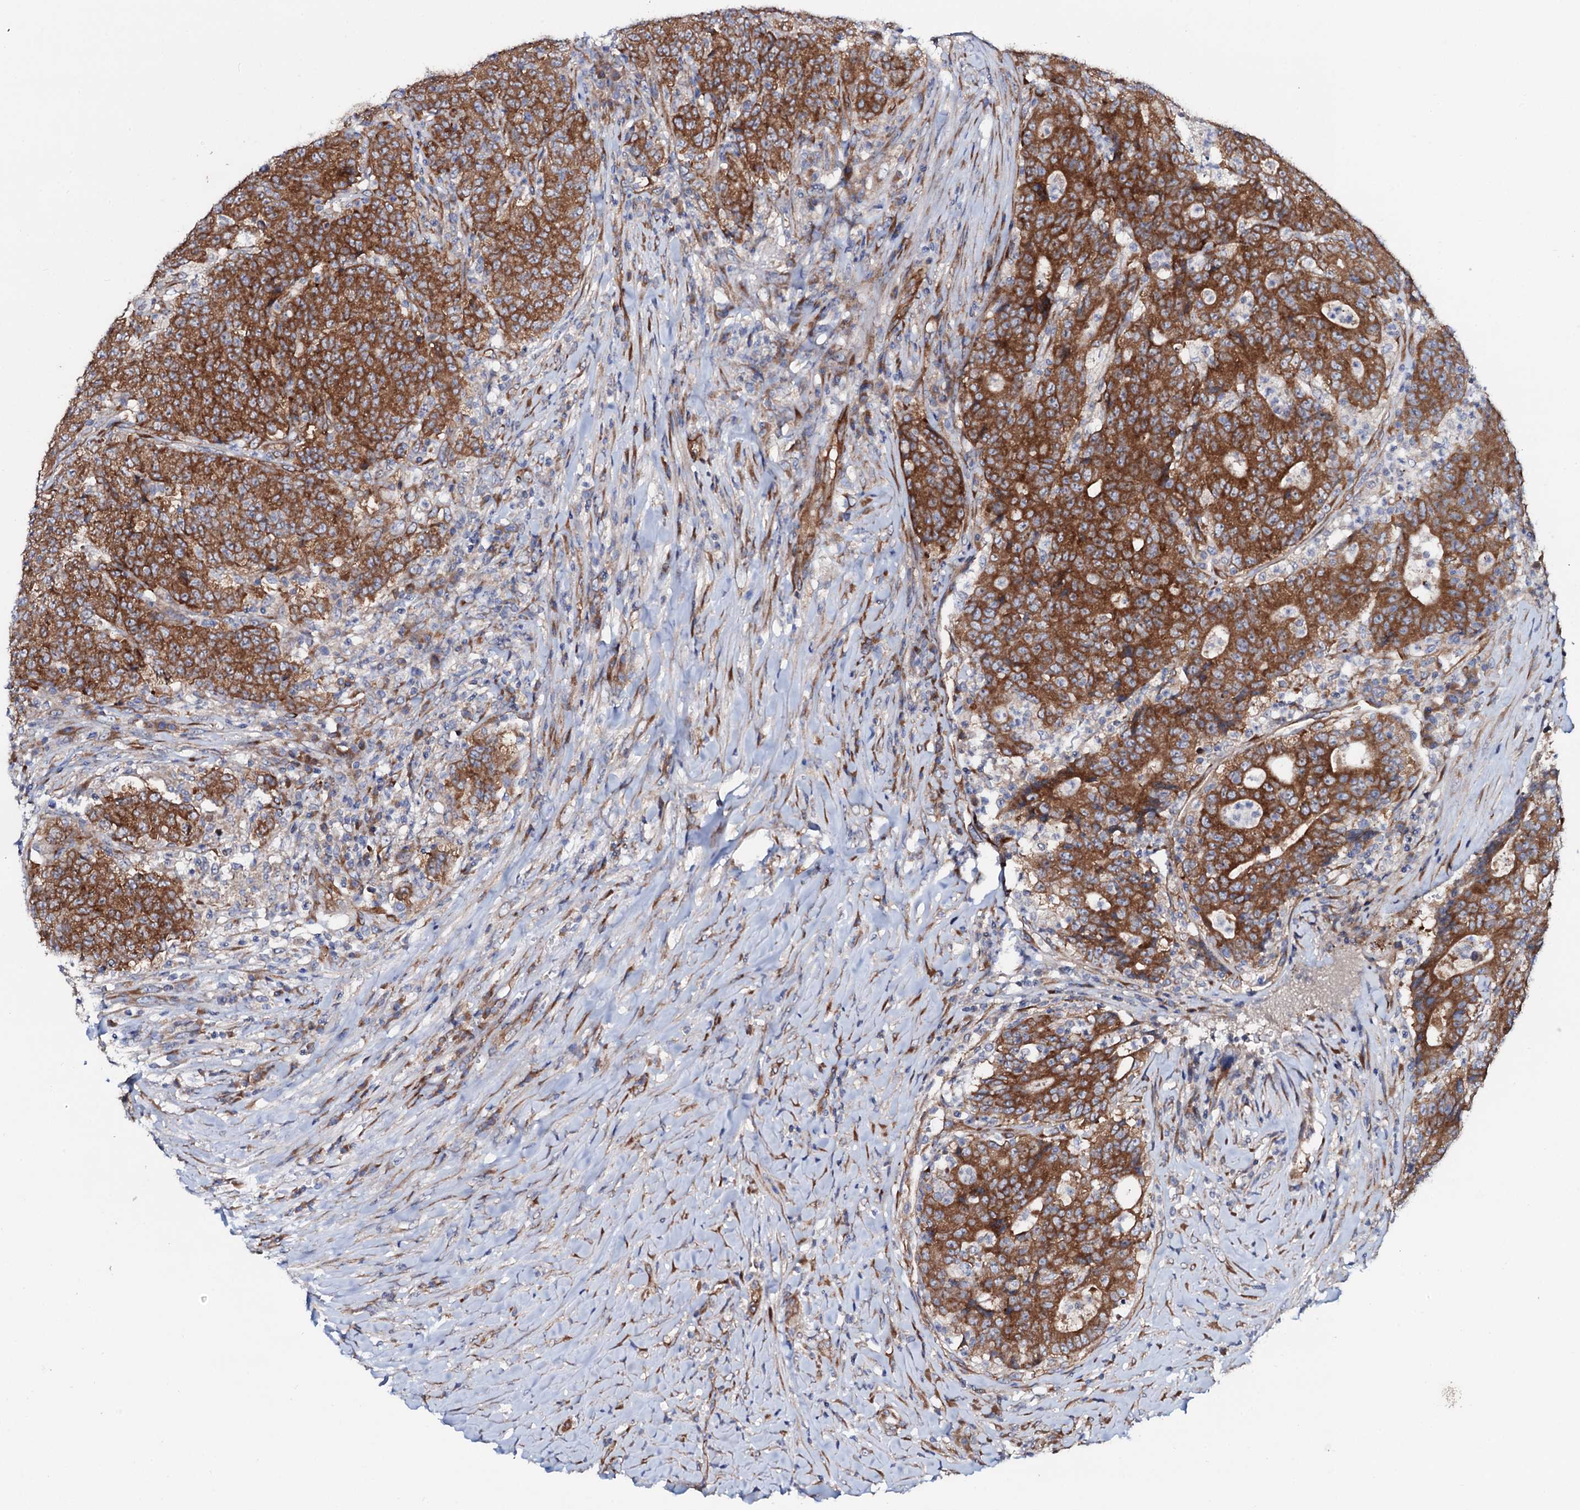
{"staining": {"intensity": "strong", "quantity": ">75%", "location": "cytoplasmic/membranous"}, "tissue": "colorectal cancer", "cell_type": "Tumor cells", "image_type": "cancer", "snomed": [{"axis": "morphology", "description": "Adenocarcinoma, NOS"}, {"axis": "topography", "description": "Colon"}], "caption": "Brown immunohistochemical staining in human colorectal adenocarcinoma demonstrates strong cytoplasmic/membranous expression in approximately >75% of tumor cells.", "gene": "STARD13", "patient": {"sex": "female", "age": 75}}